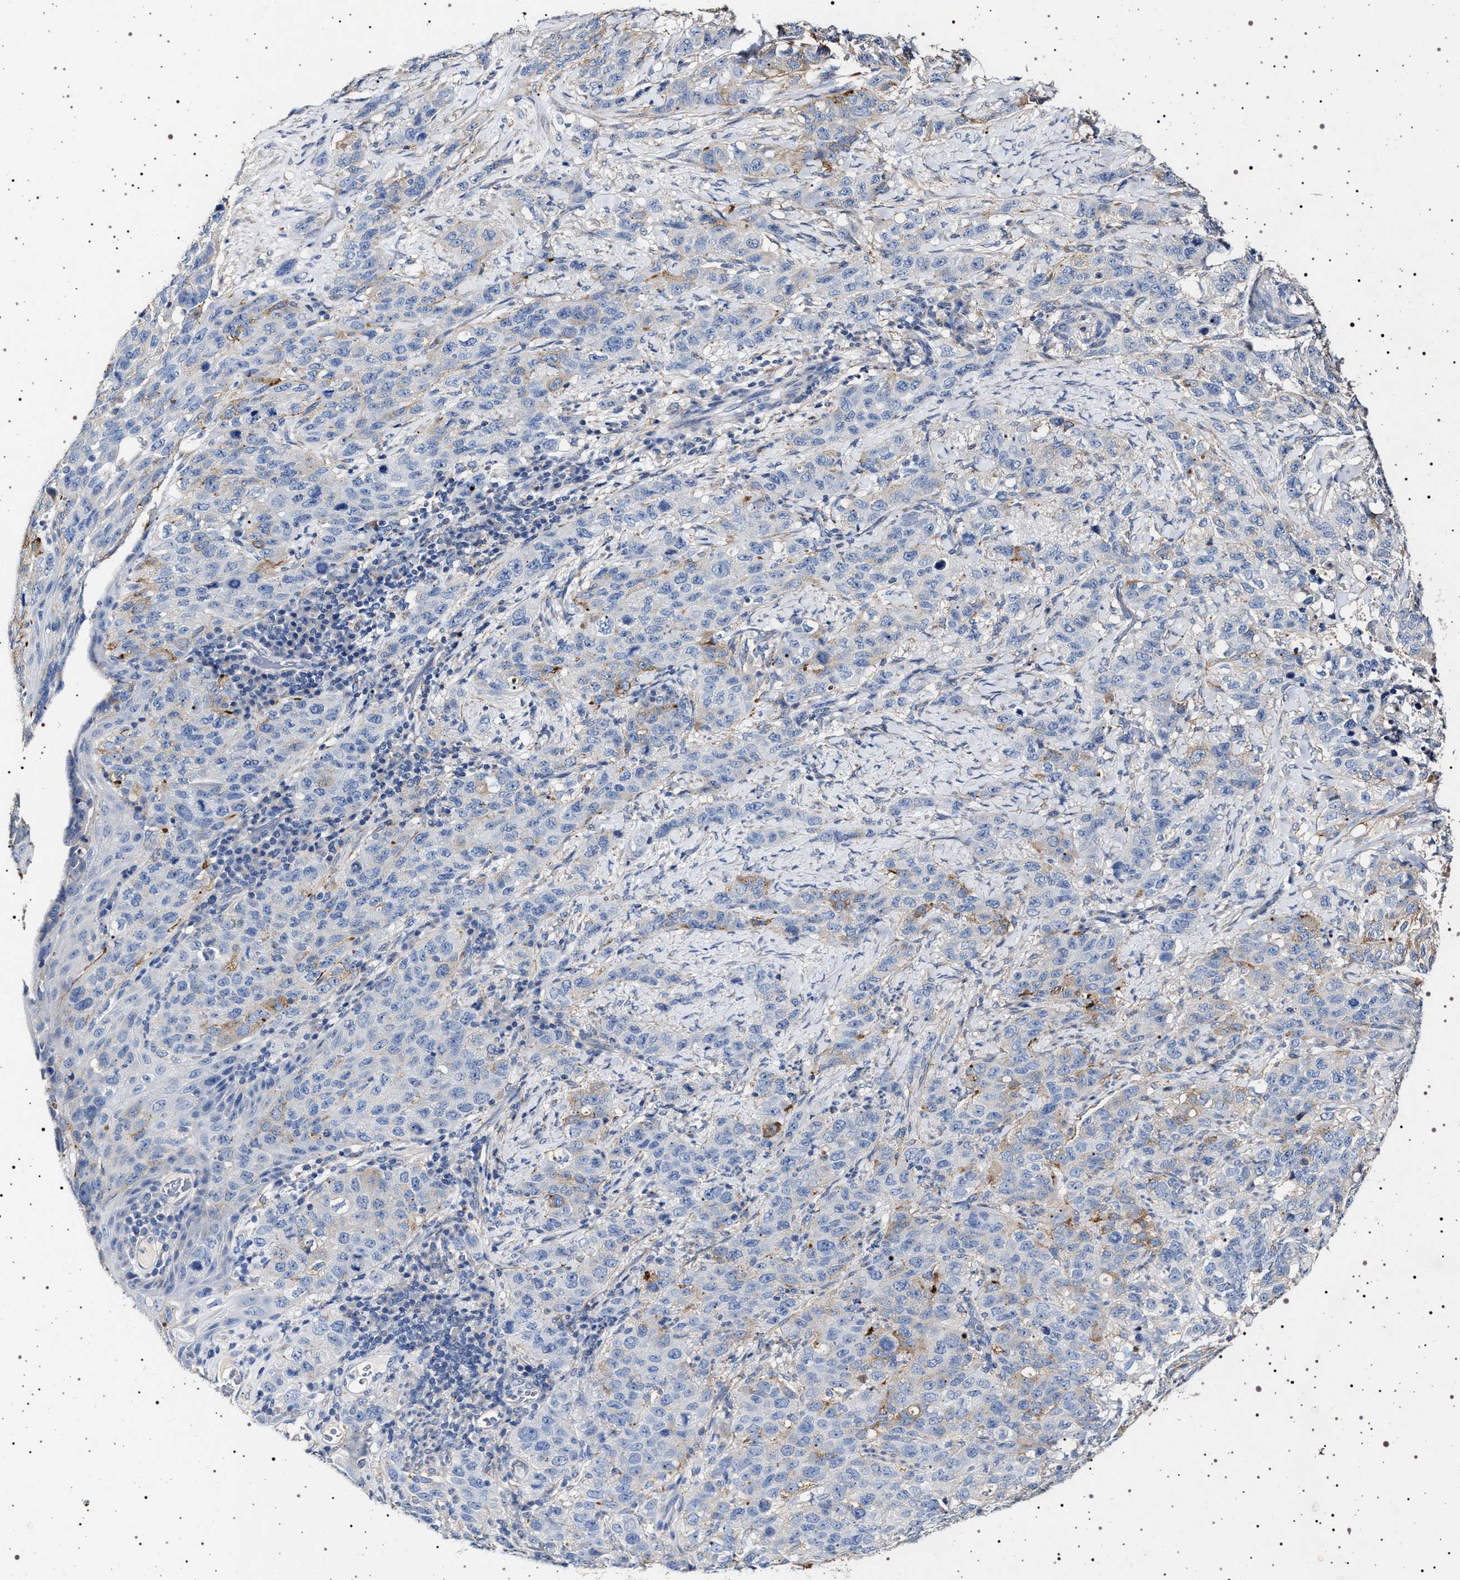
{"staining": {"intensity": "moderate", "quantity": "<25%", "location": "cytoplasmic/membranous"}, "tissue": "stomach cancer", "cell_type": "Tumor cells", "image_type": "cancer", "snomed": [{"axis": "morphology", "description": "Adenocarcinoma, NOS"}, {"axis": "topography", "description": "Stomach"}], "caption": "IHC histopathology image of human stomach cancer (adenocarcinoma) stained for a protein (brown), which demonstrates low levels of moderate cytoplasmic/membranous expression in about <25% of tumor cells.", "gene": "NAALADL2", "patient": {"sex": "male", "age": 48}}